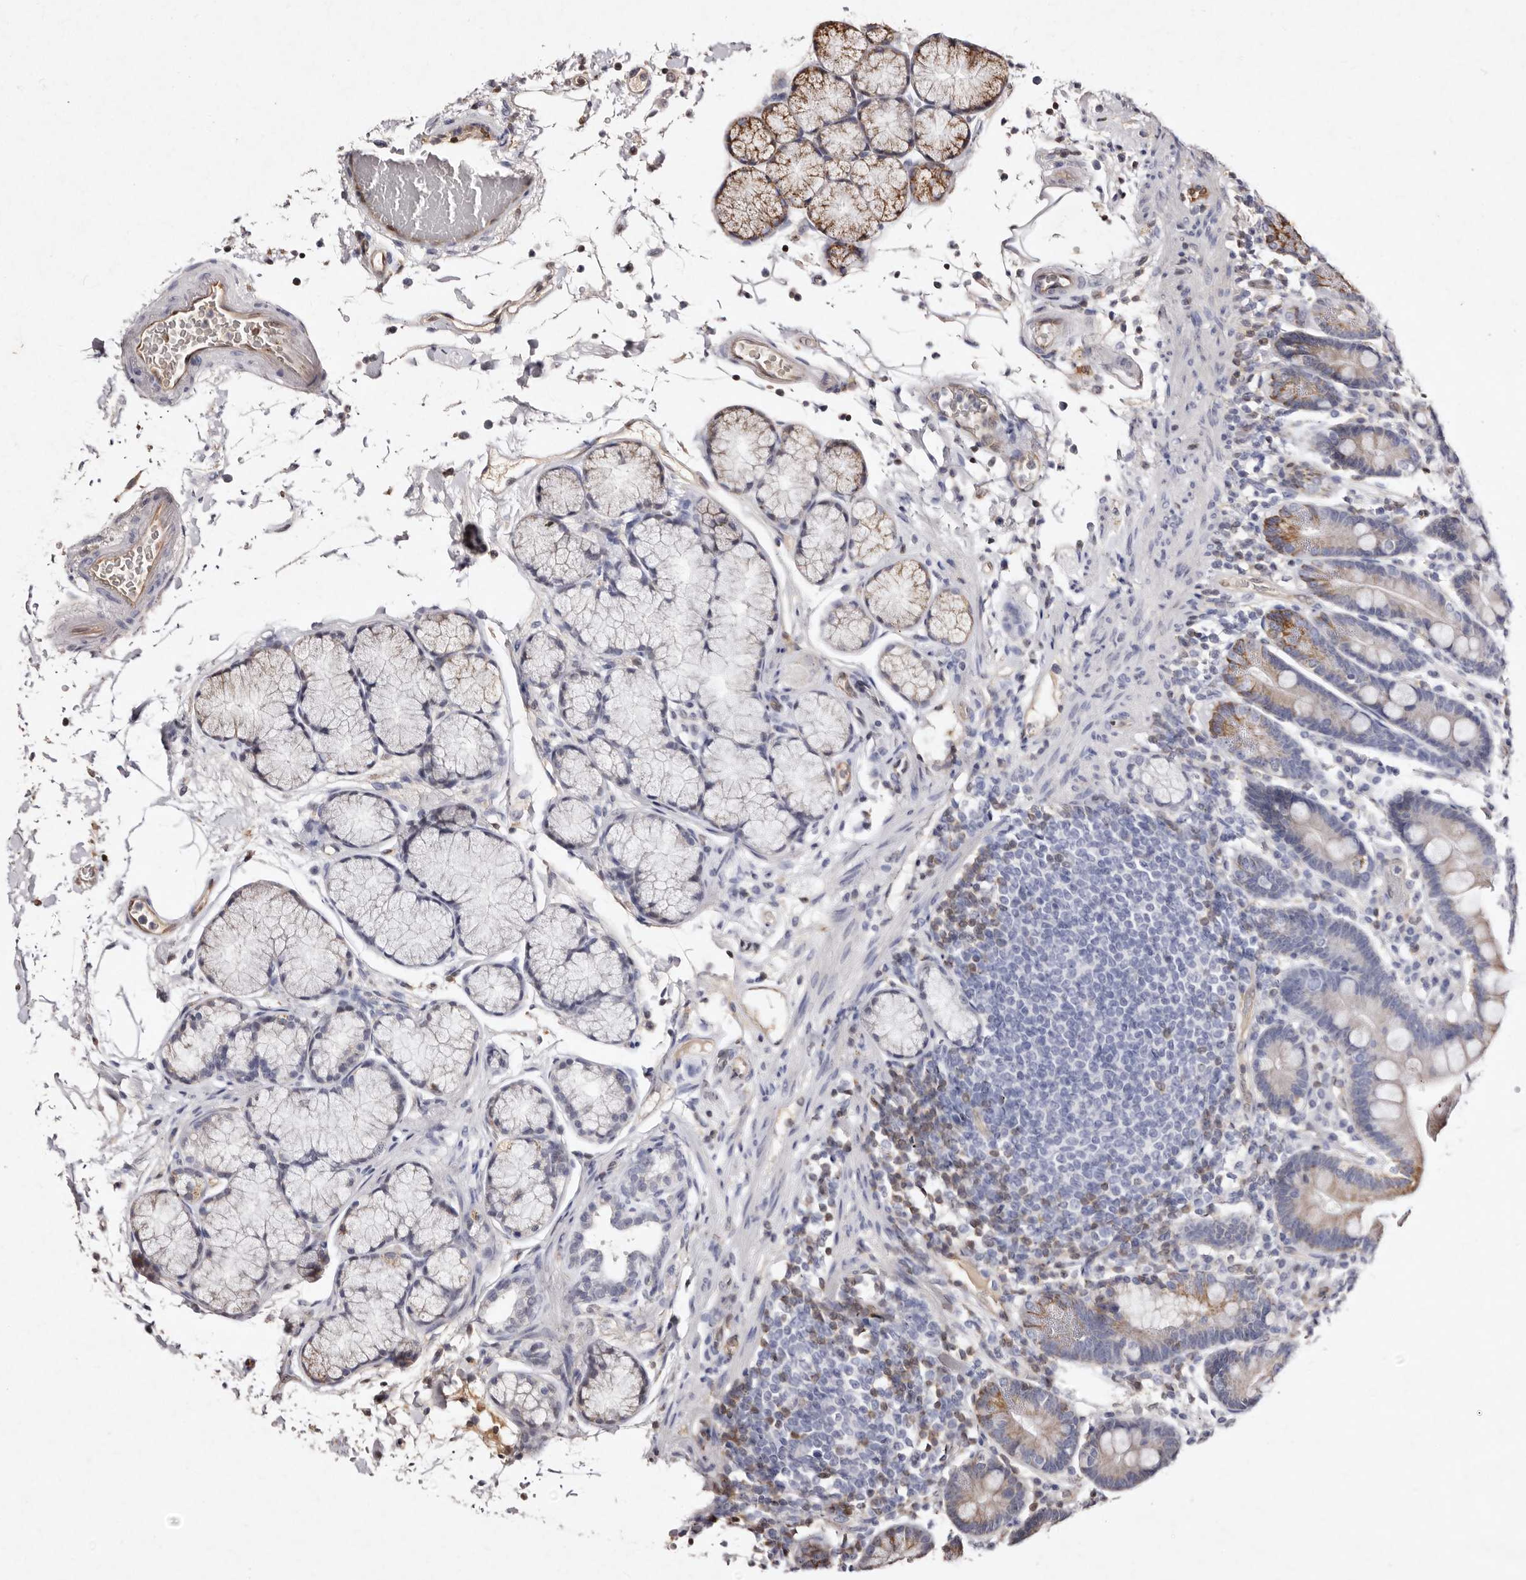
{"staining": {"intensity": "moderate", "quantity": "<25%", "location": "cytoplasmic/membranous"}, "tissue": "duodenum", "cell_type": "Glandular cells", "image_type": "normal", "snomed": [{"axis": "morphology", "description": "Normal tissue, NOS"}, {"axis": "topography", "description": "Small intestine, NOS"}], "caption": "Moderate cytoplasmic/membranous expression for a protein is present in about <25% of glandular cells of normal duodenum using immunohistochemistry.", "gene": "GIMAP4", "patient": {"sex": "female", "age": 71}}